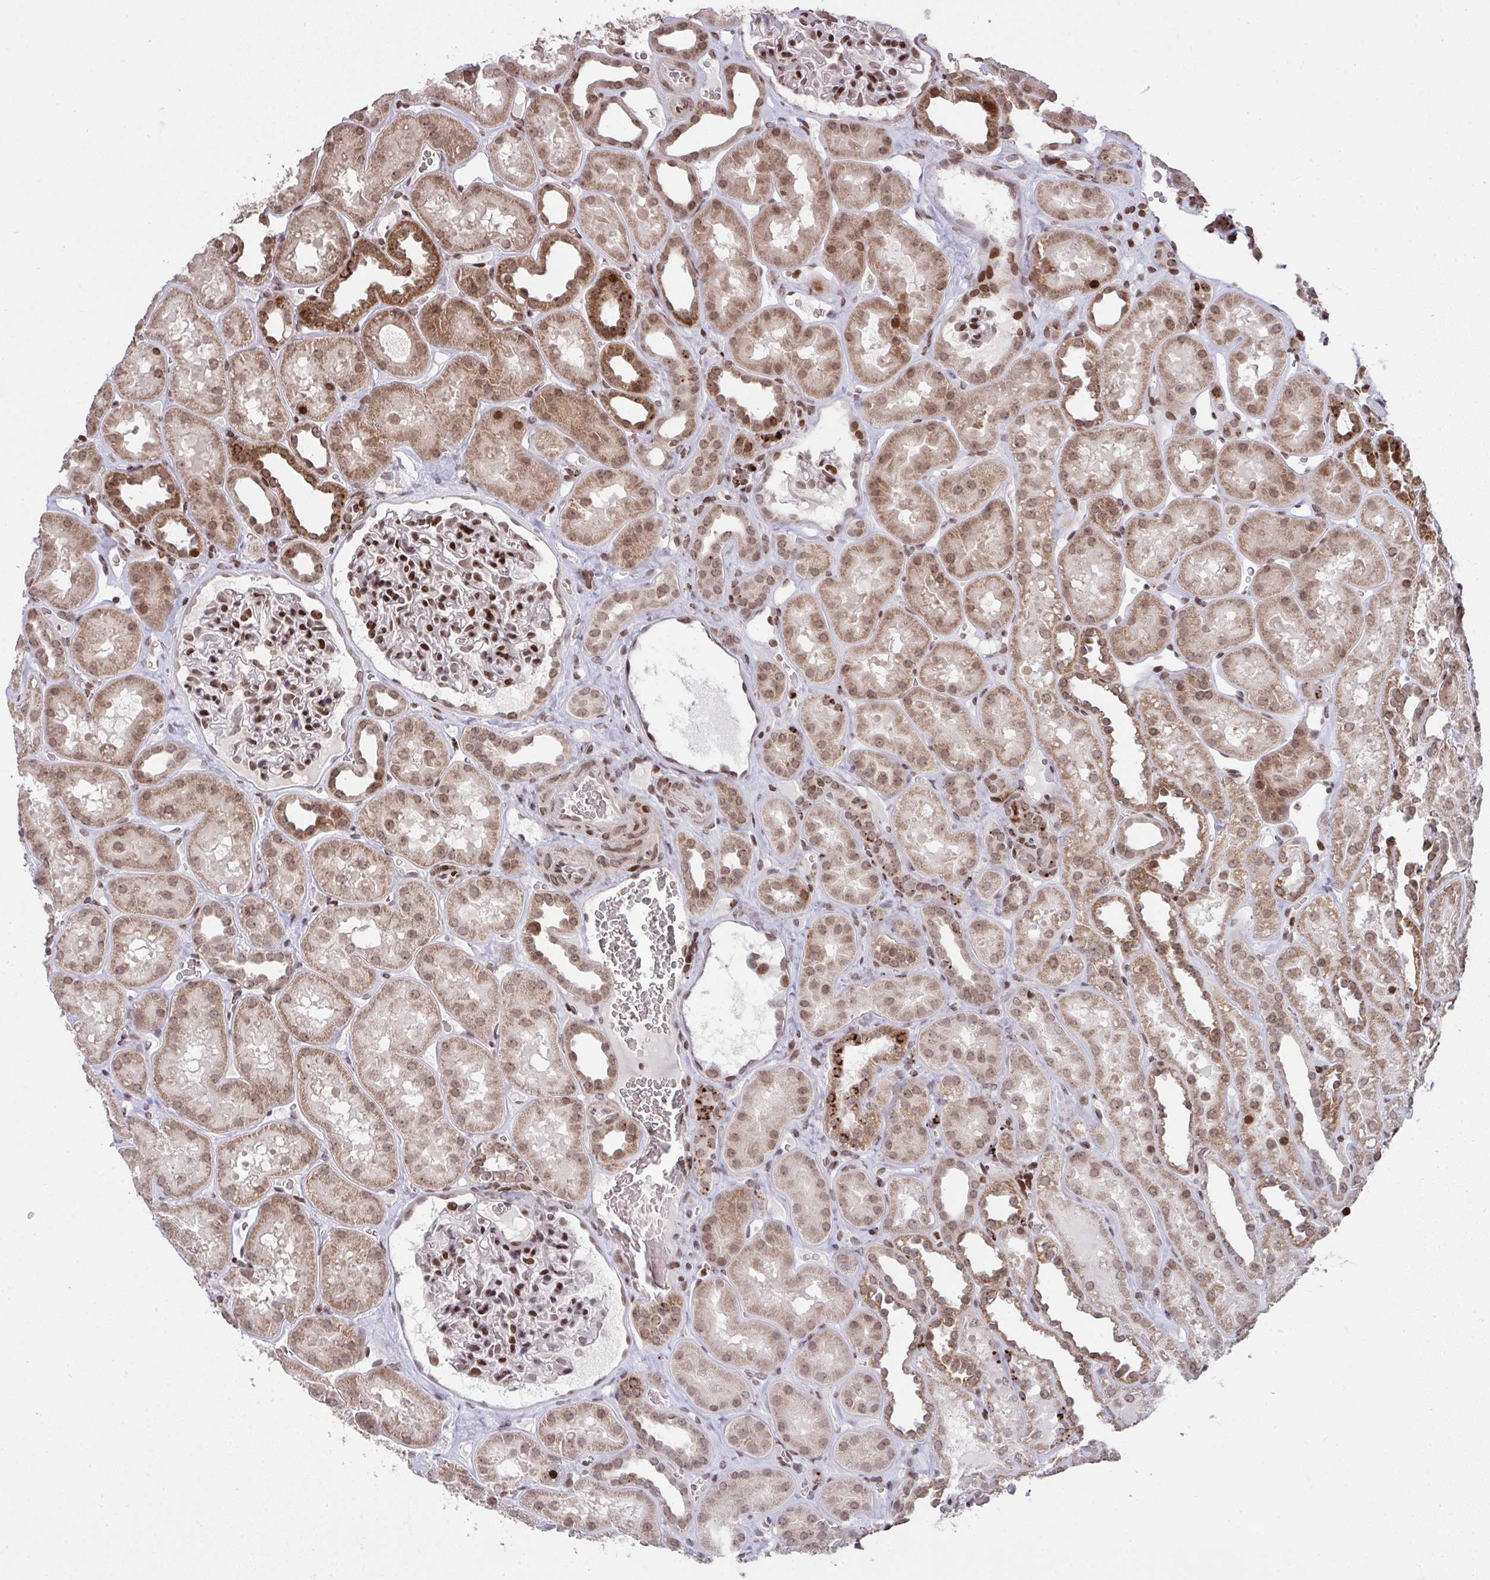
{"staining": {"intensity": "strong", "quantity": ">75%", "location": "nuclear"}, "tissue": "kidney", "cell_type": "Cells in glomeruli", "image_type": "normal", "snomed": [{"axis": "morphology", "description": "Normal tissue, NOS"}, {"axis": "topography", "description": "Kidney"}], "caption": "Protein analysis of benign kidney exhibits strong nuclear expression in about >75% of cells in glomeruli.", "gene": "NIP7", "patient": {"sex": "female", "age": 41}}